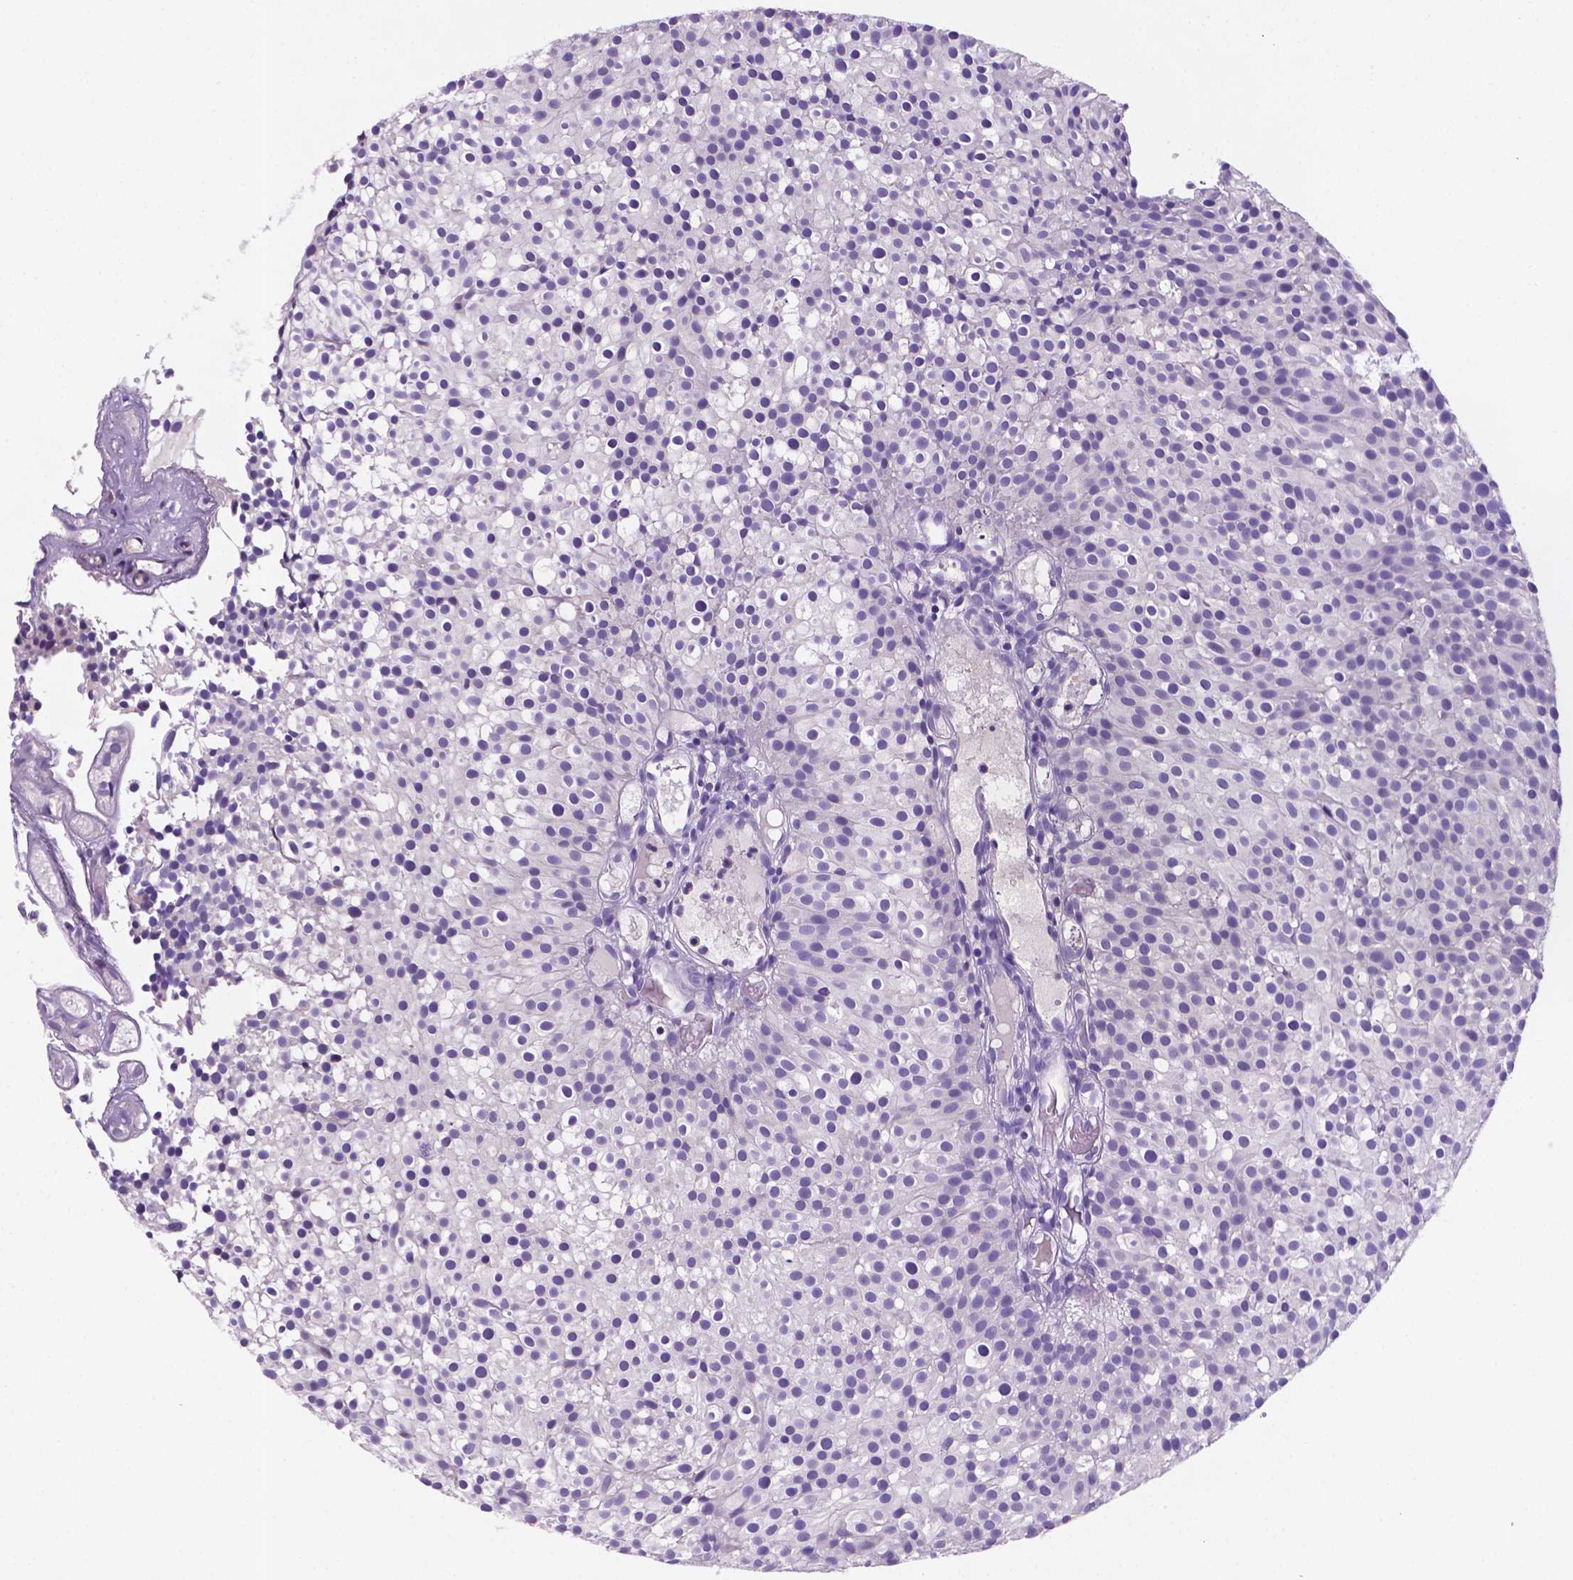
{"staining": {"intensity": "negative", "quantity": "none", "location": "none"}, "tissue": "urothelial cancer", "cell_type": "Tumor cells", "image_type": "cancer", "snomed": [{"axis": "morphology", "description": "Urothelial carcinoma, Low grade"}, {"axis": "topography", "description": "Urinary bladder"}], "caption": "There is no significant expression in tumor cells of low-grade urothelial carcinoma.", "gene": "TM4SF20", "patient": {"sex": "male", "age": 63}}